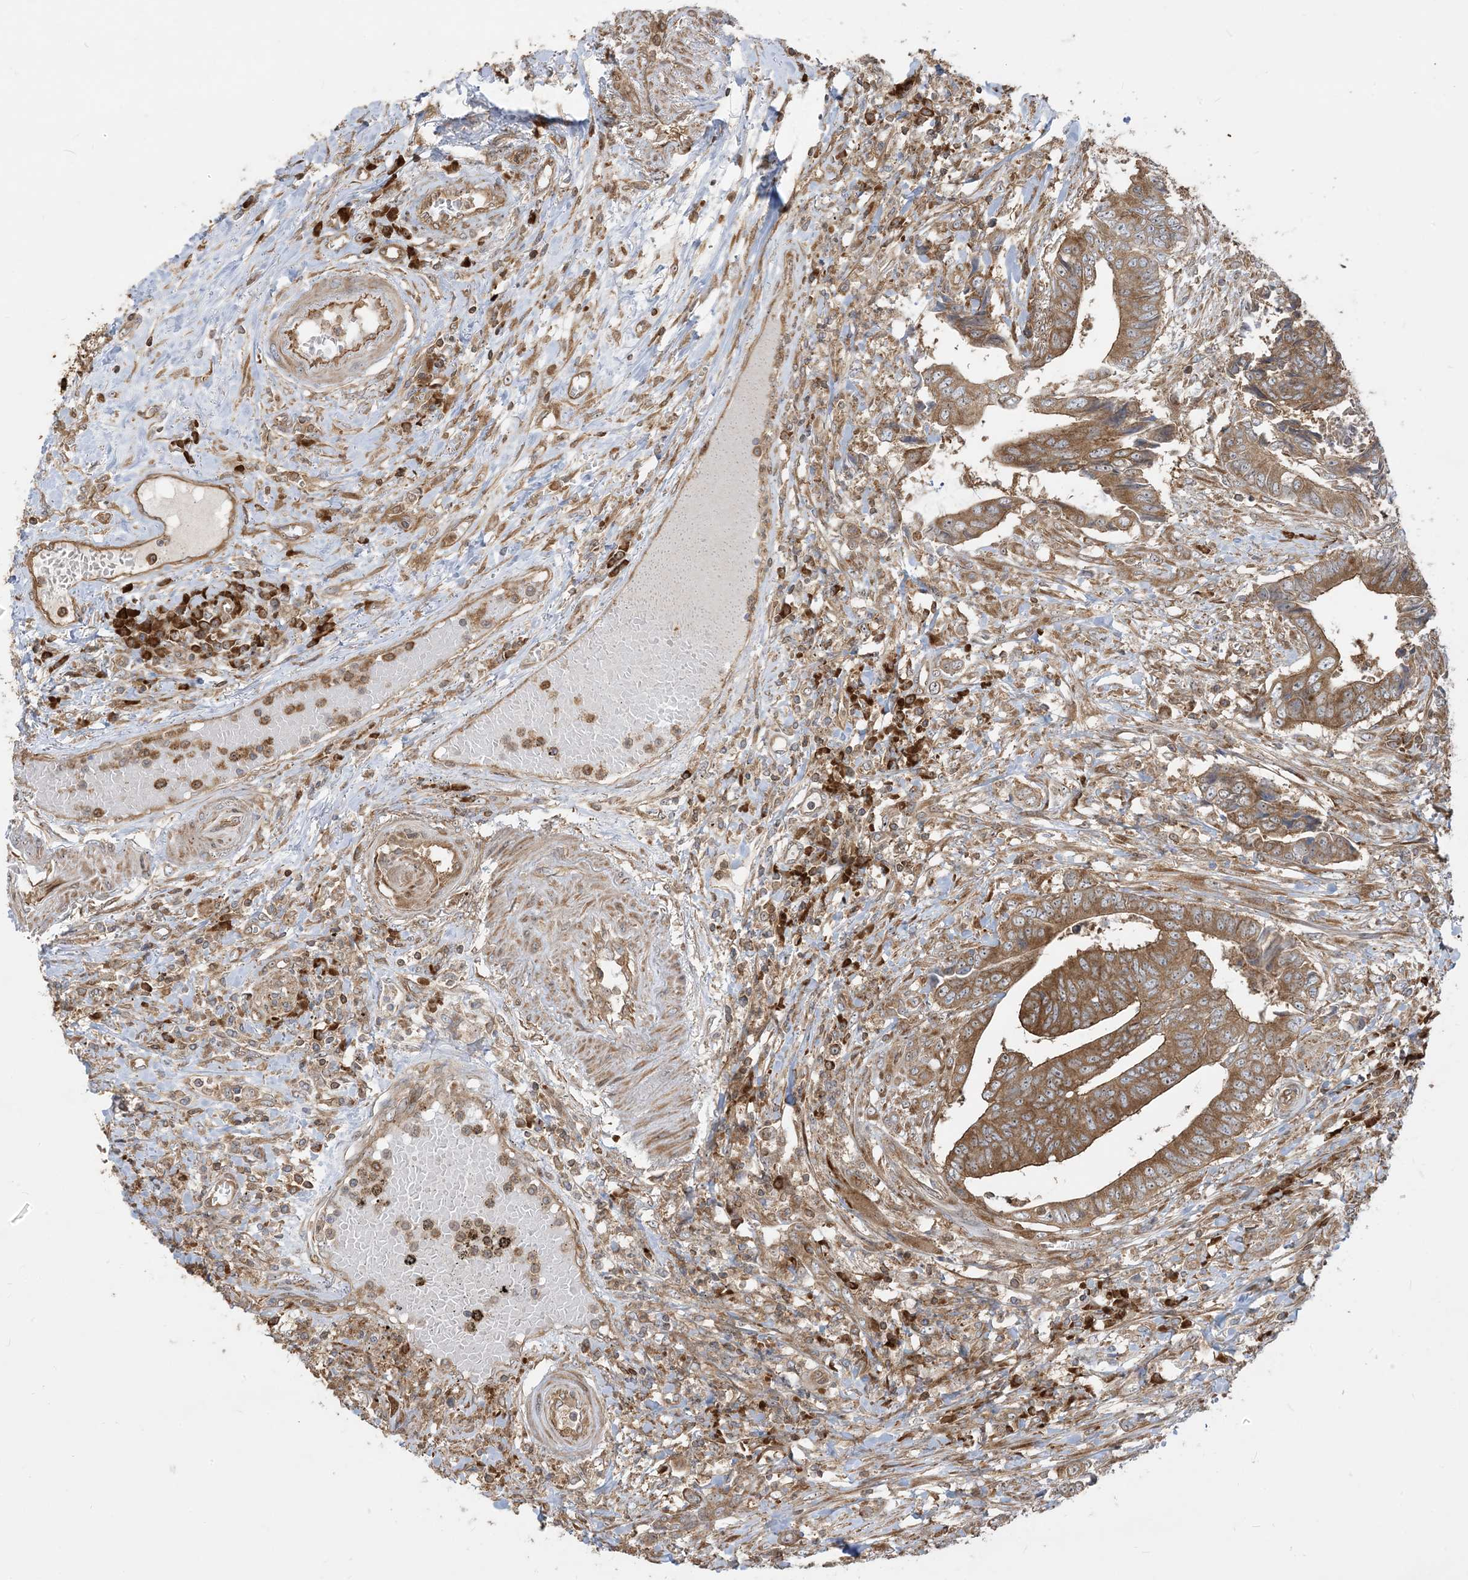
{"staining": {"intensity": "moderate", "quantity": ">75%", "location": "cytoplasmic/membranous"}, "tissue": "colorectal cancer", "cell_type": "Tumor cells", "image_type": "cancer", "snomed": [{"axis": "morphology", "description": "Adenocarcinoma, NOS"}, {"axis": "topography", "description": "Rectum"}], "caption": "Moderate cytoplasmic/membranous expression is seen in about >75% of tumor cells in adenocarcinoma (colorectal).", "gene": "SRP72", "patient": {"sex": "male", "age": 84}}